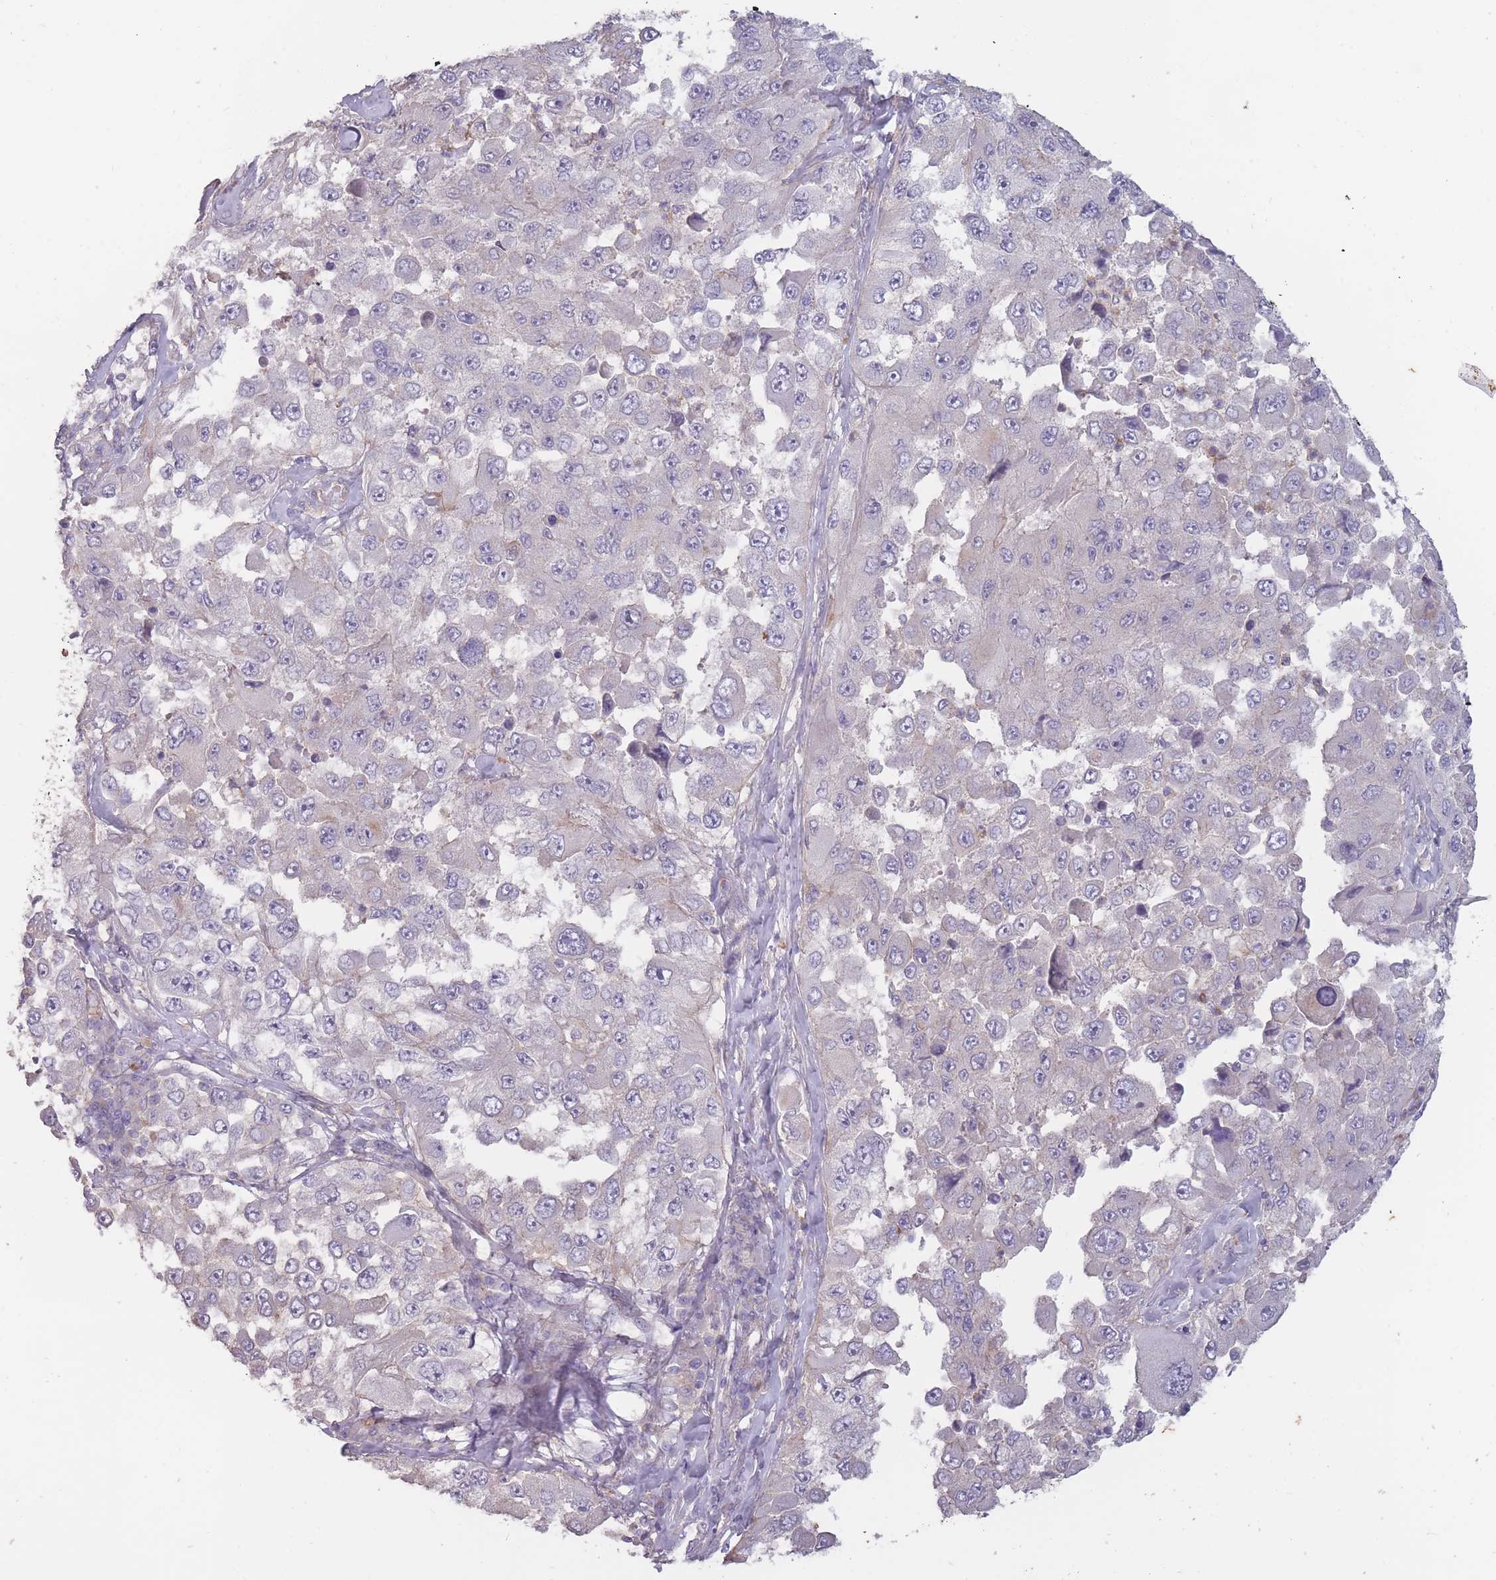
{"staining": {"intensity": "negative", "quantity": "none", "location": "none"}, "tissue": "melanoma", "cell_type": "Tumor cells", "image_type": "cancer", "snomed": [{"axis": "morphology", "description": "Malignant melanoma, Metastatic site"}, {"axis": "topography", "description": "Lymph node"}], "caption": "Tumor cells are negative for brown protein staining in melanoma.", "gene": "TET3", "patient": {"sex": "male", "age": 62}}